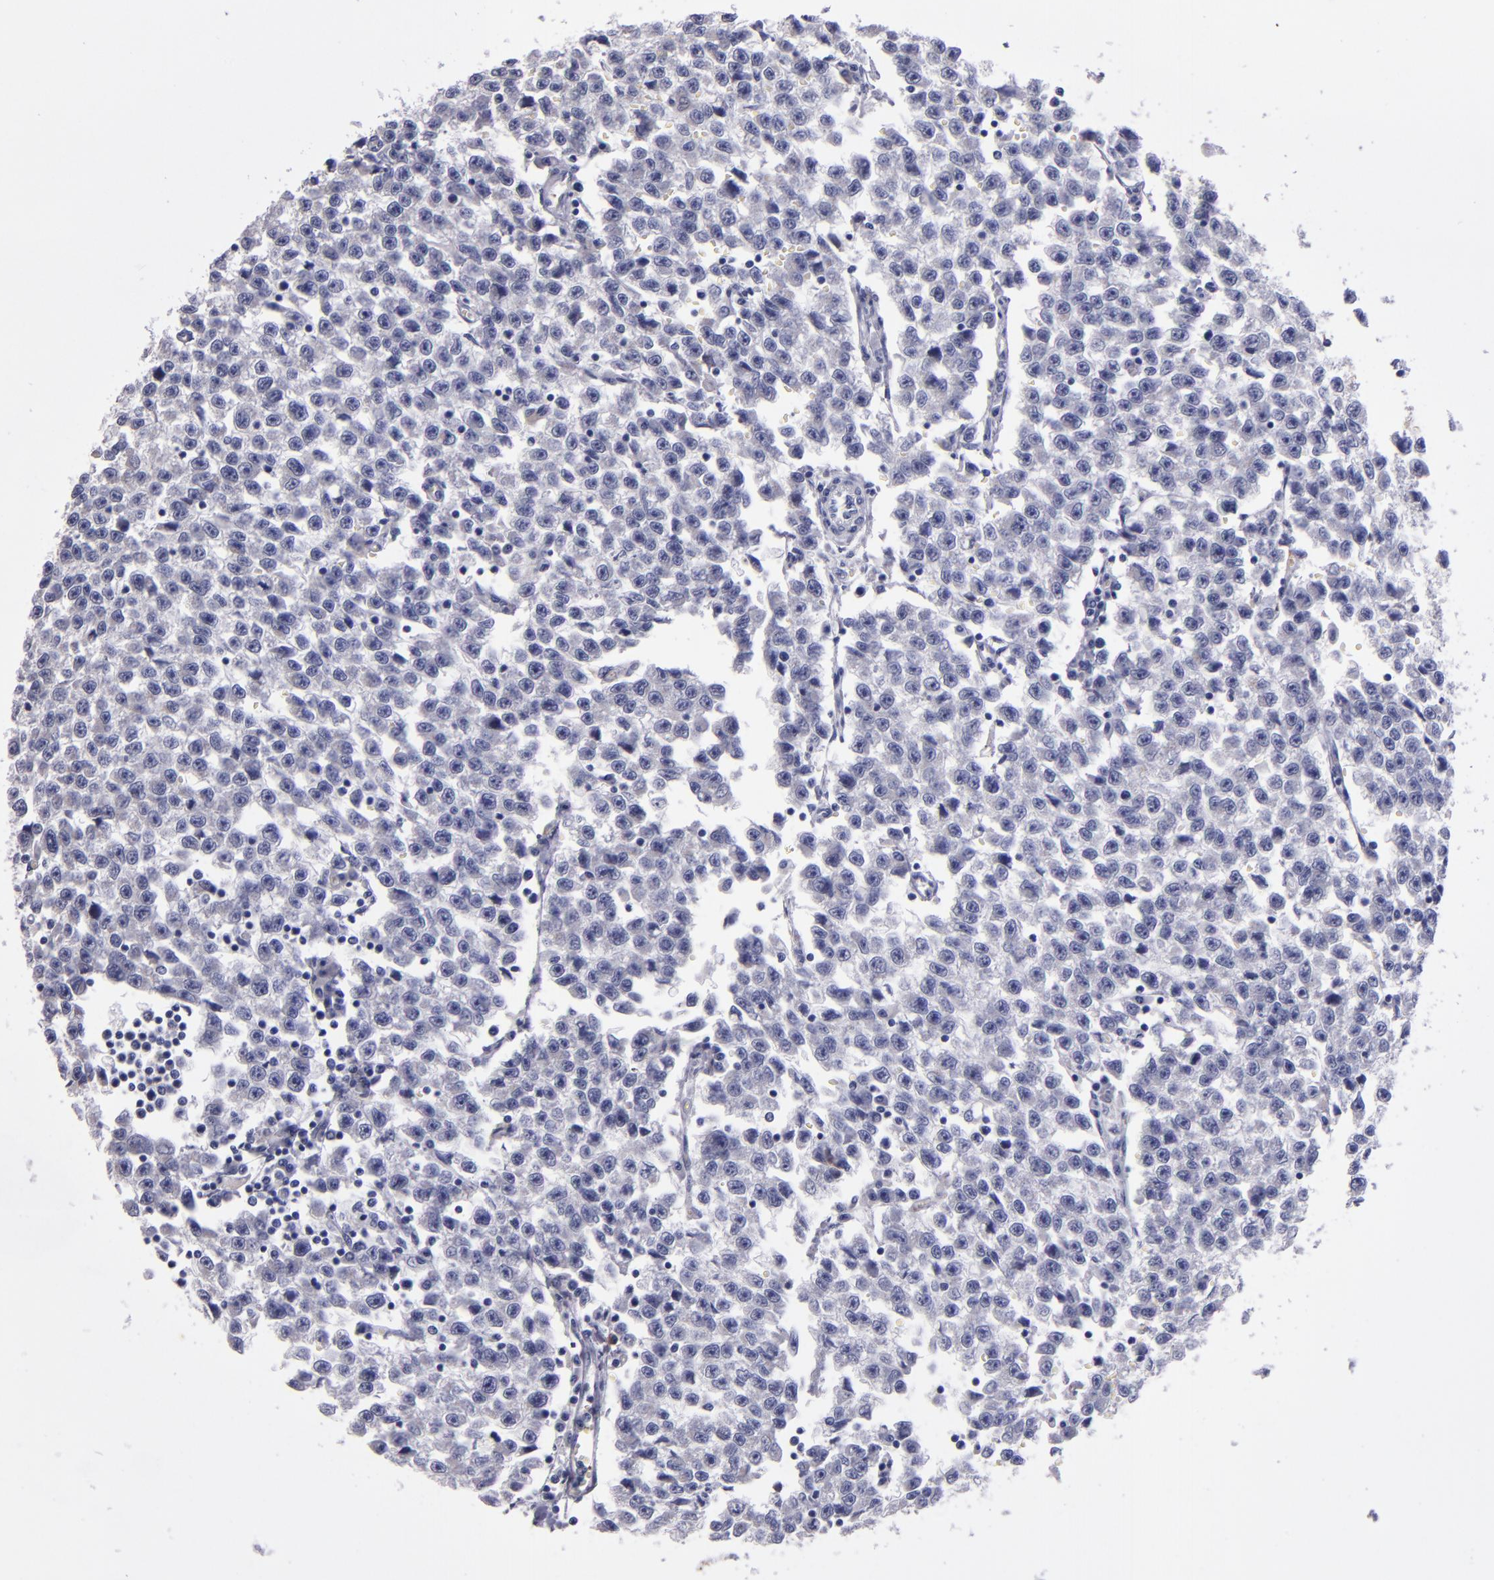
{"staining": {"intensity": "negative", "quantity": "none", "location": "none"}, "tissue": "testis cancer", "cell_type": "Tumor cells", "image_type": "cancer", "snomed": [{"axis": "morphology", "description": "Seminoma, NOS"}, {"axis": "topography", "description": "Testis"}], "caption": "Immunohistochemistry (IHC) histopathology image of human testis cancer stained for a protein (brown), which exhibits no staining in tumor cells.", "gene": "RAB41", "patient": {"sex": "male", "age": 35}}